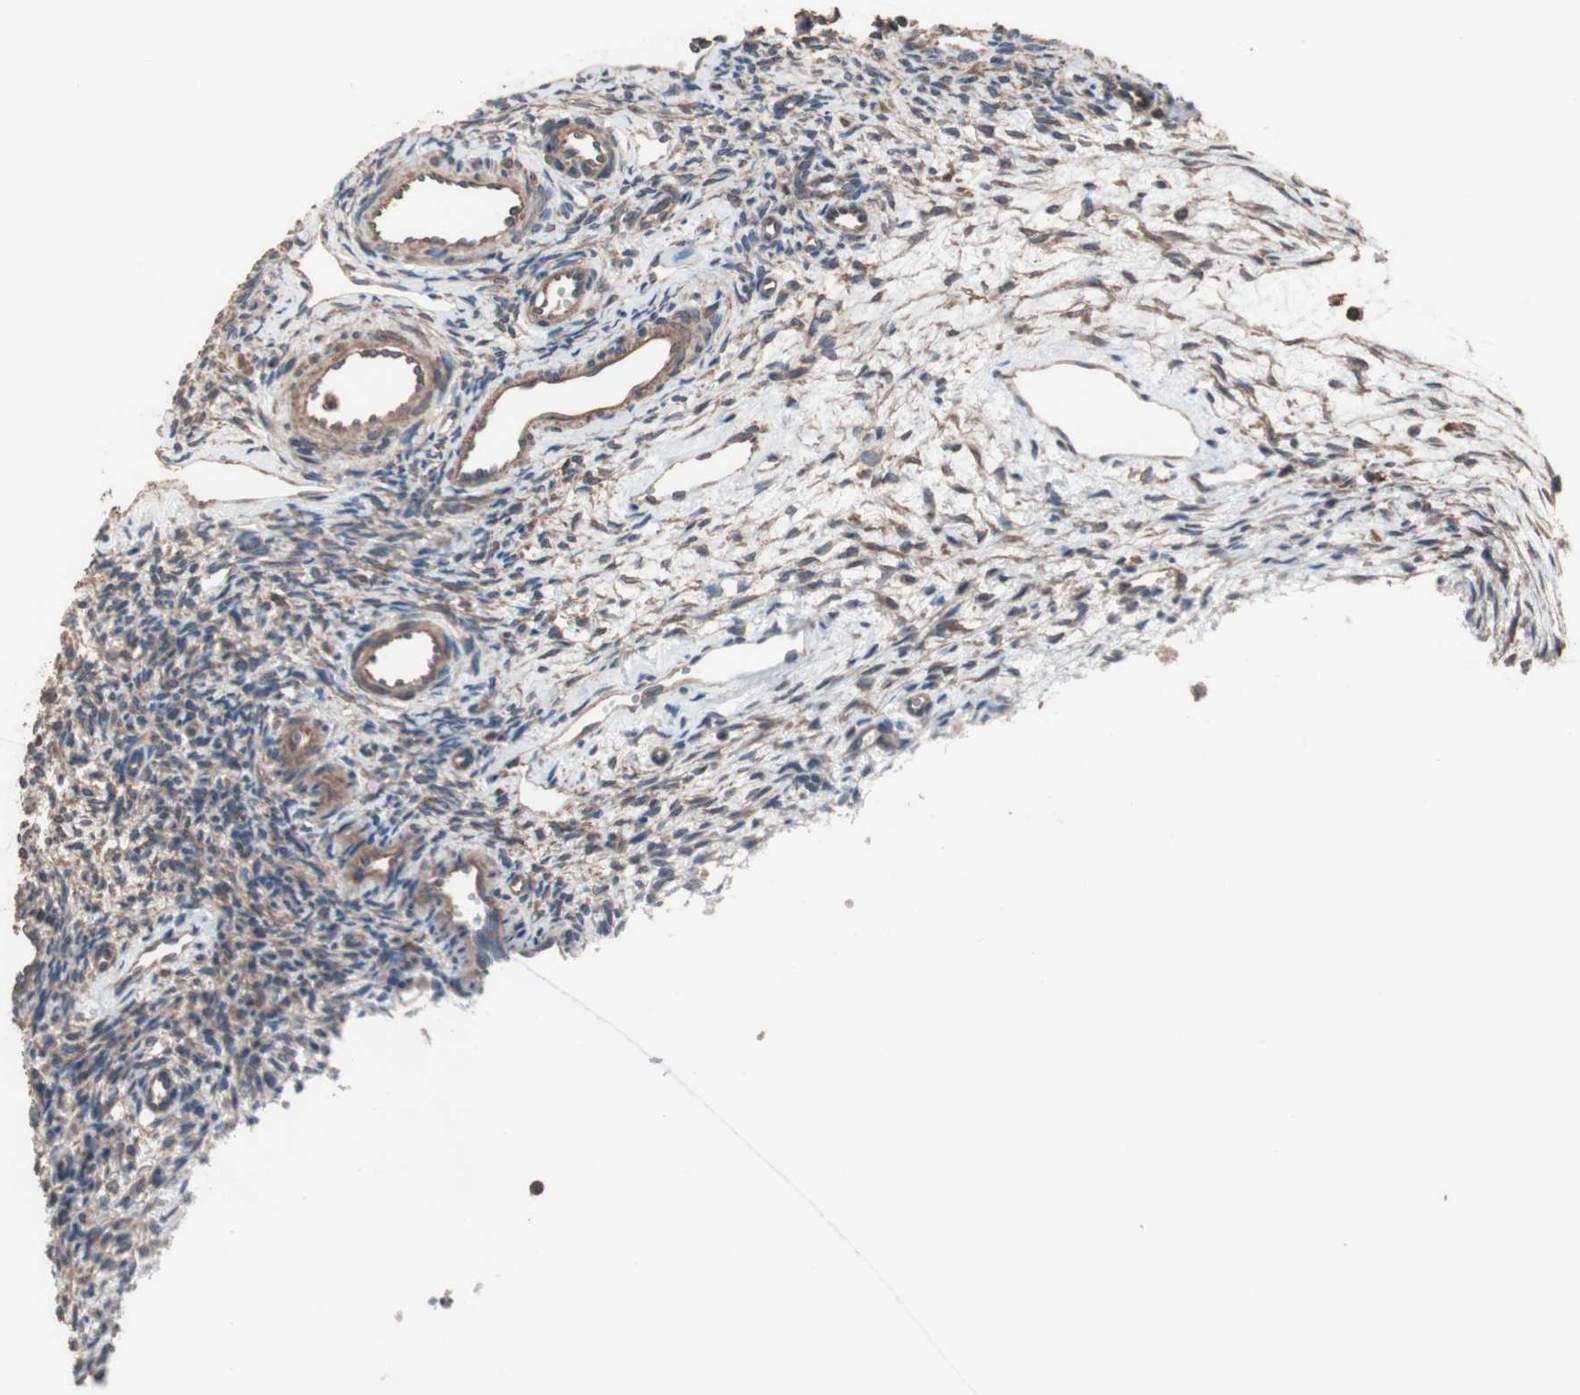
{"staining": {"intensity": "weak", "quantity": "25%-75%", "location": "cytoplasmic/membranous"}, "tissue": "ovary", "cell_type": "Ovarian stroma cells", "image_type": "normal", "snomed": [{"axis": "morphology", "description": "Normal tissue, NOS"}, {"axis": "topography", "description": "Ovary"}], "caption": "Immunohistochemistry micrograph of benign human ovary stained for a protein (brown), which shows low levels of weak cytoplasmic/membranous expression in about 25%-75% of ovarian stroma cells.", "gene": "ATG7", "patient": {"sex": "female", "age": 33}}